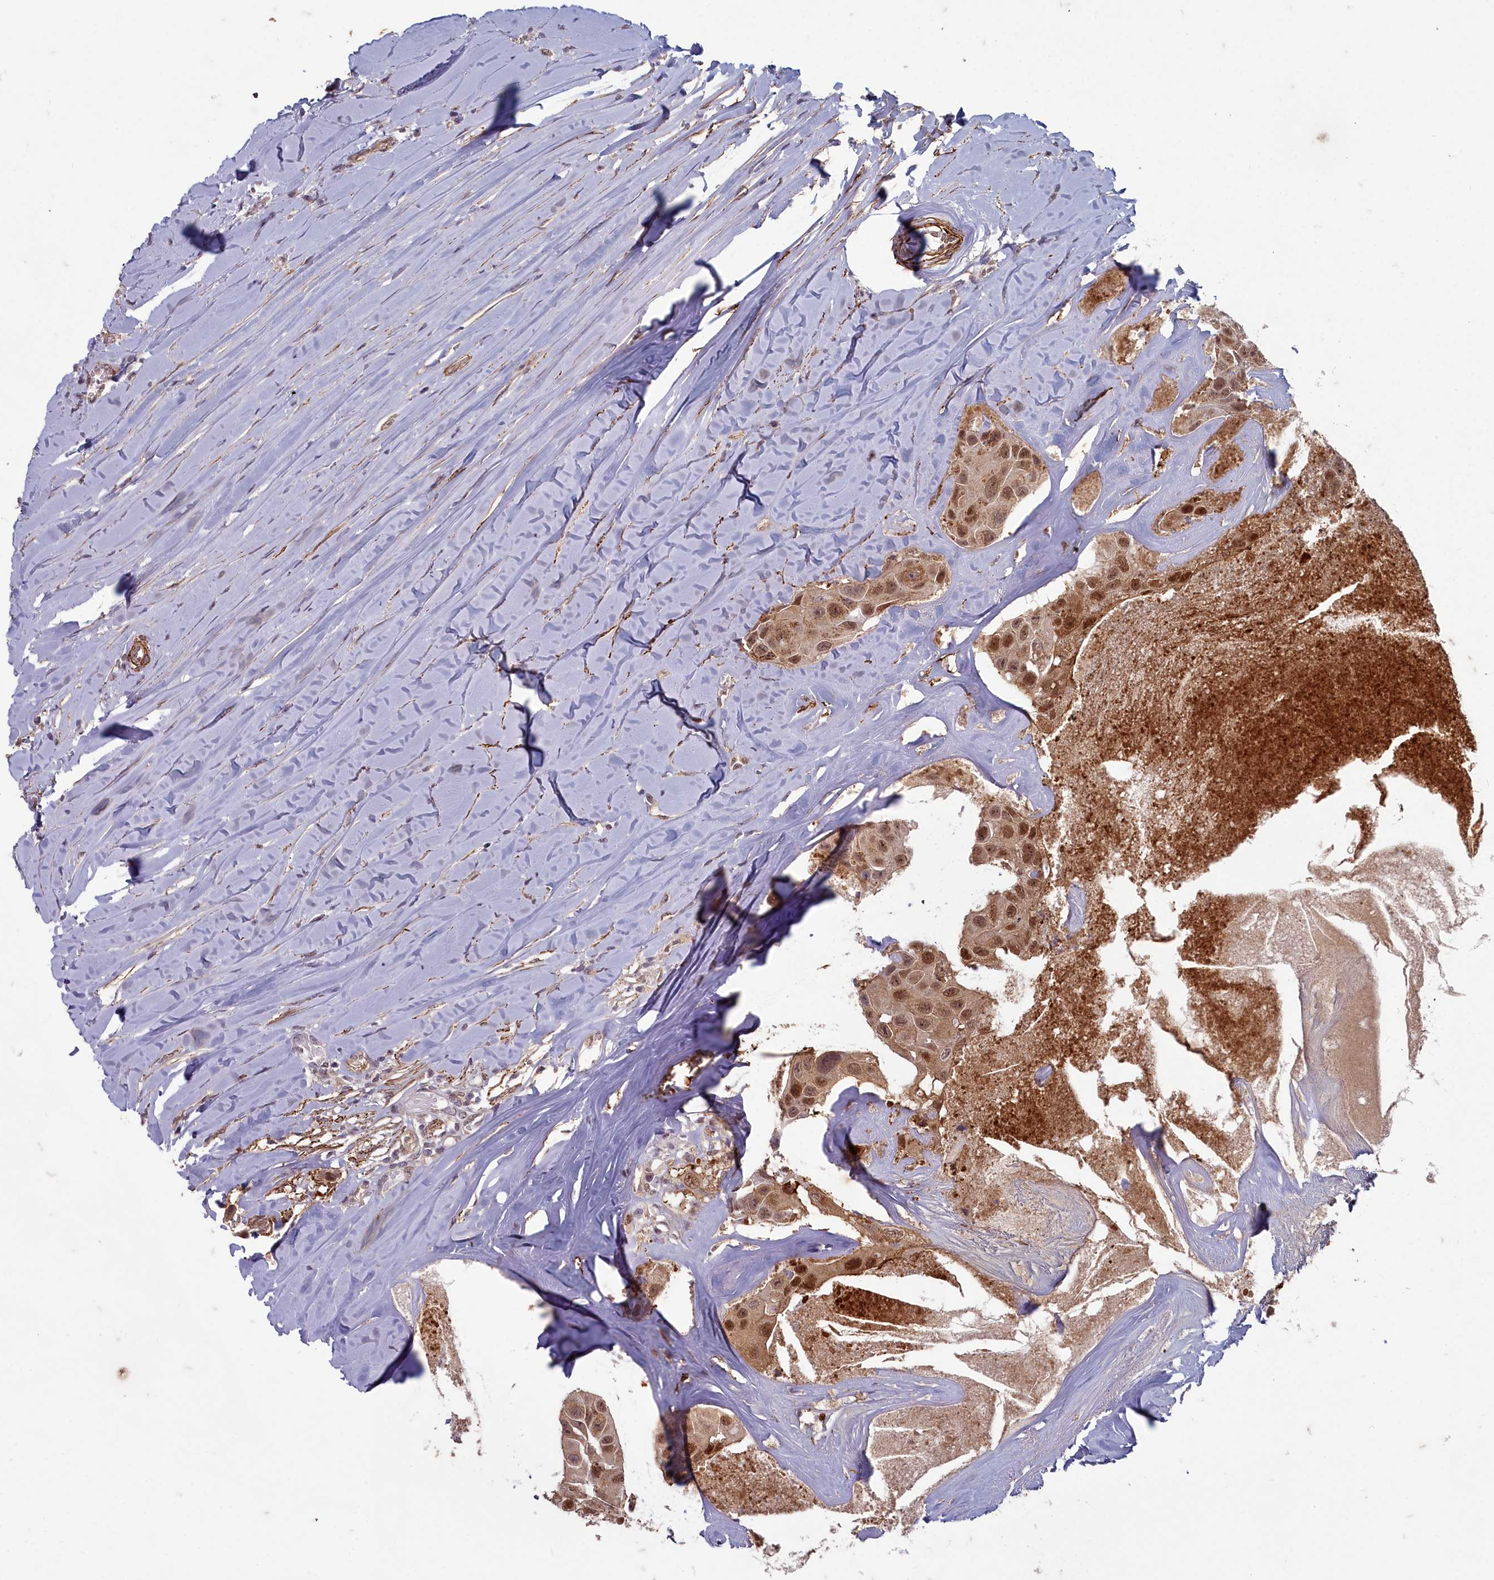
{"staining": {"intensity": "moderate", "quantity": ">75%", "location": "cytoplasmic/membranous,nuclear"}, "tissue": "head and neck cancer", "cell_type": "Tumor cells", "image_type": "cancer", "snomed": [{"axis": "morphology", "description": "Adenocarcinoma, NOS"}, {"axis": "morphology", "description": "Adenocarcinoma, metastatic, NOS"}, {"axis": "topography", "description": "Head-Neck"}], "caption": "Immunohistochemistry (IHC) of human metastatic adenocarcinoma (head and neck) shows medium levels of moderate cytoplasmic/membranous and nuclear positivity in approximately >75% of tumor cells.", "gene": "ZNF626", "patient": {"sex": "male", "age": 75}}